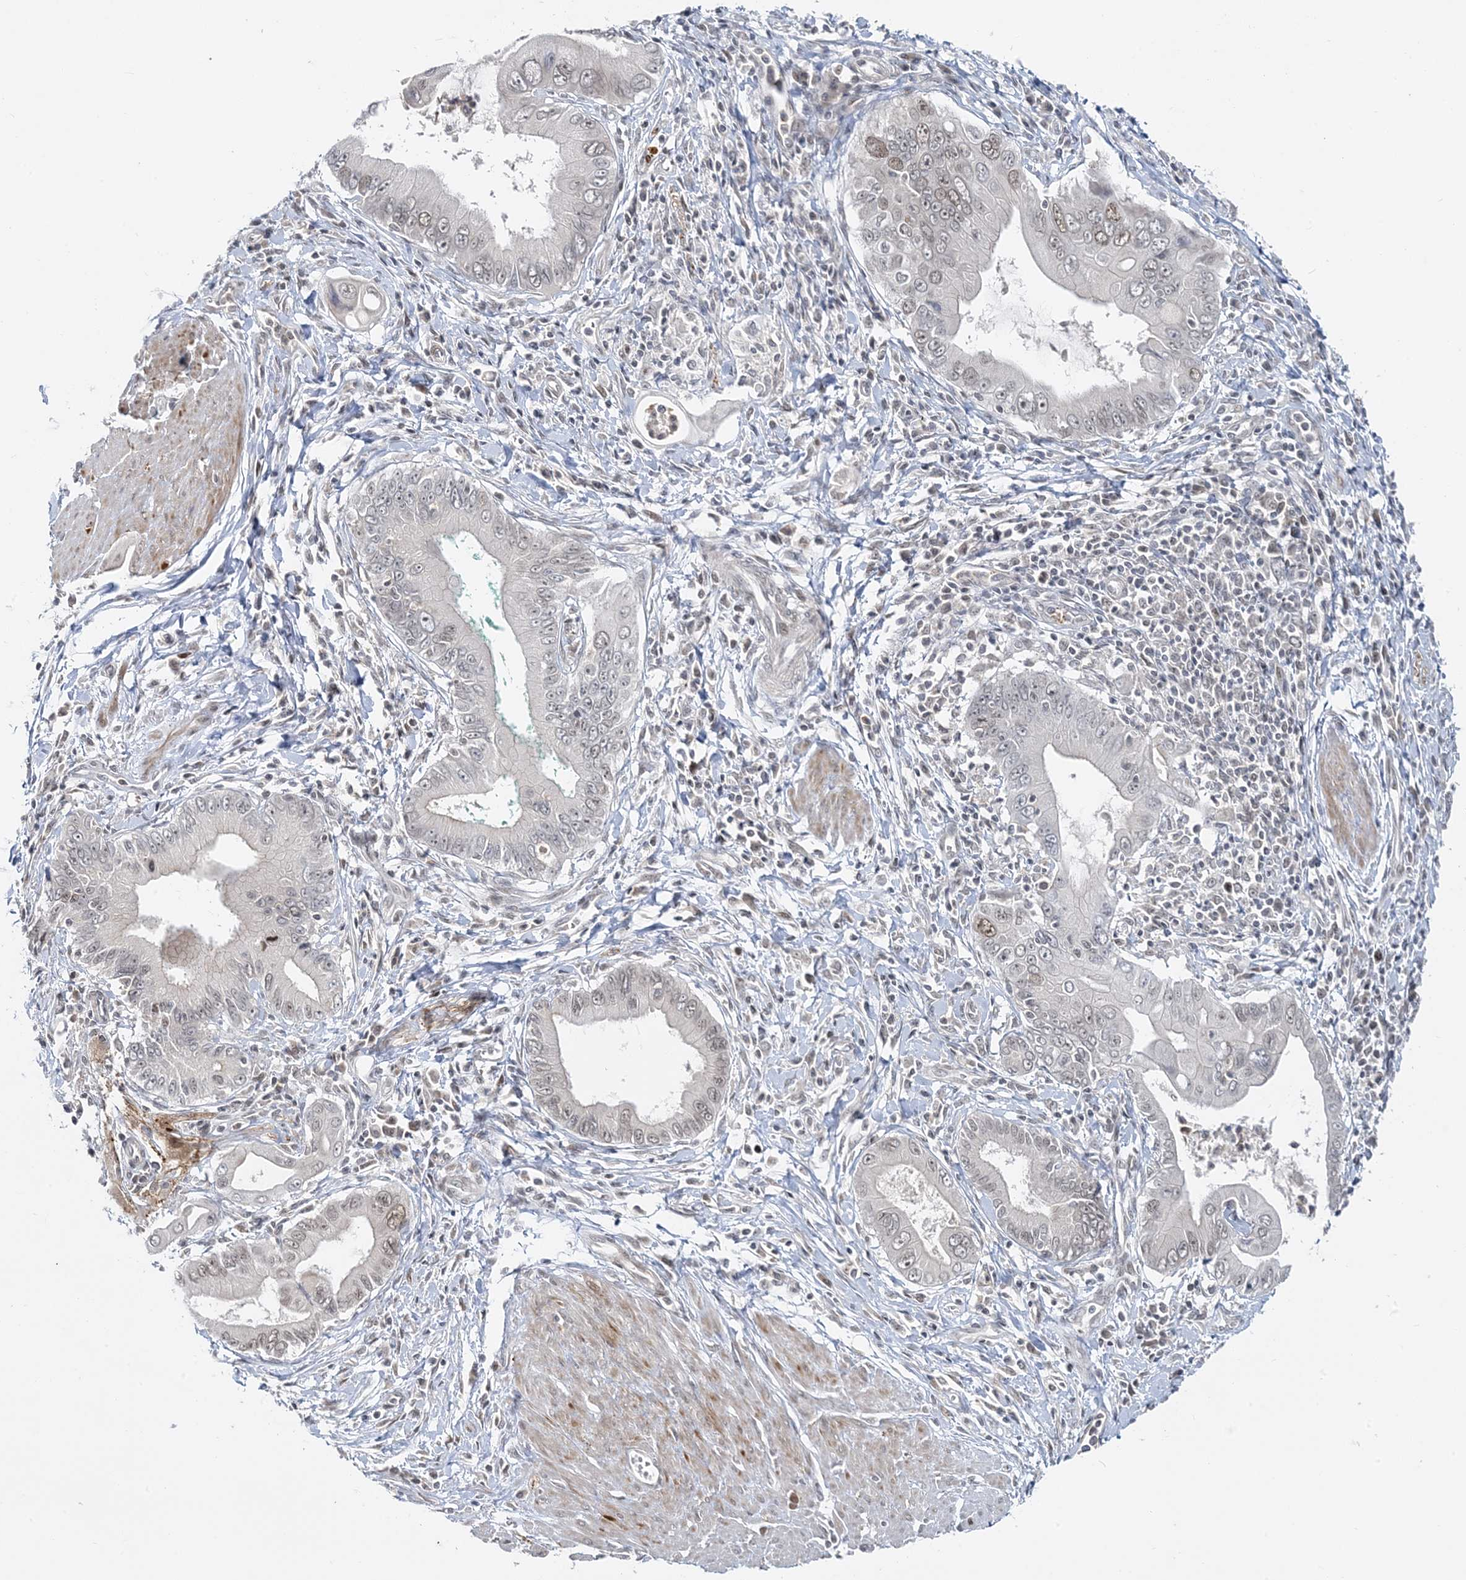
{"staining": {"intensity": "weak", "quantity": "<25%", "location": "nuclear"}, "tissue": "pancreatic cancer", "cell_type": "Tumor cells", "image_type": "cancer", "snomed": [{"axis": "morphology", "description": "Adenocarcinoma, NOS"}, {"axis": "topography", "description": "Pancreas"}], "caption": "Immunohistochemistry (IHC) of pancreatic cancer (adenocarcinoma) displays no staining in tumor cells. Nuclei are stained in blue.", "gene": "LEXM", "patient": {"sex": "male", "age": 78}}